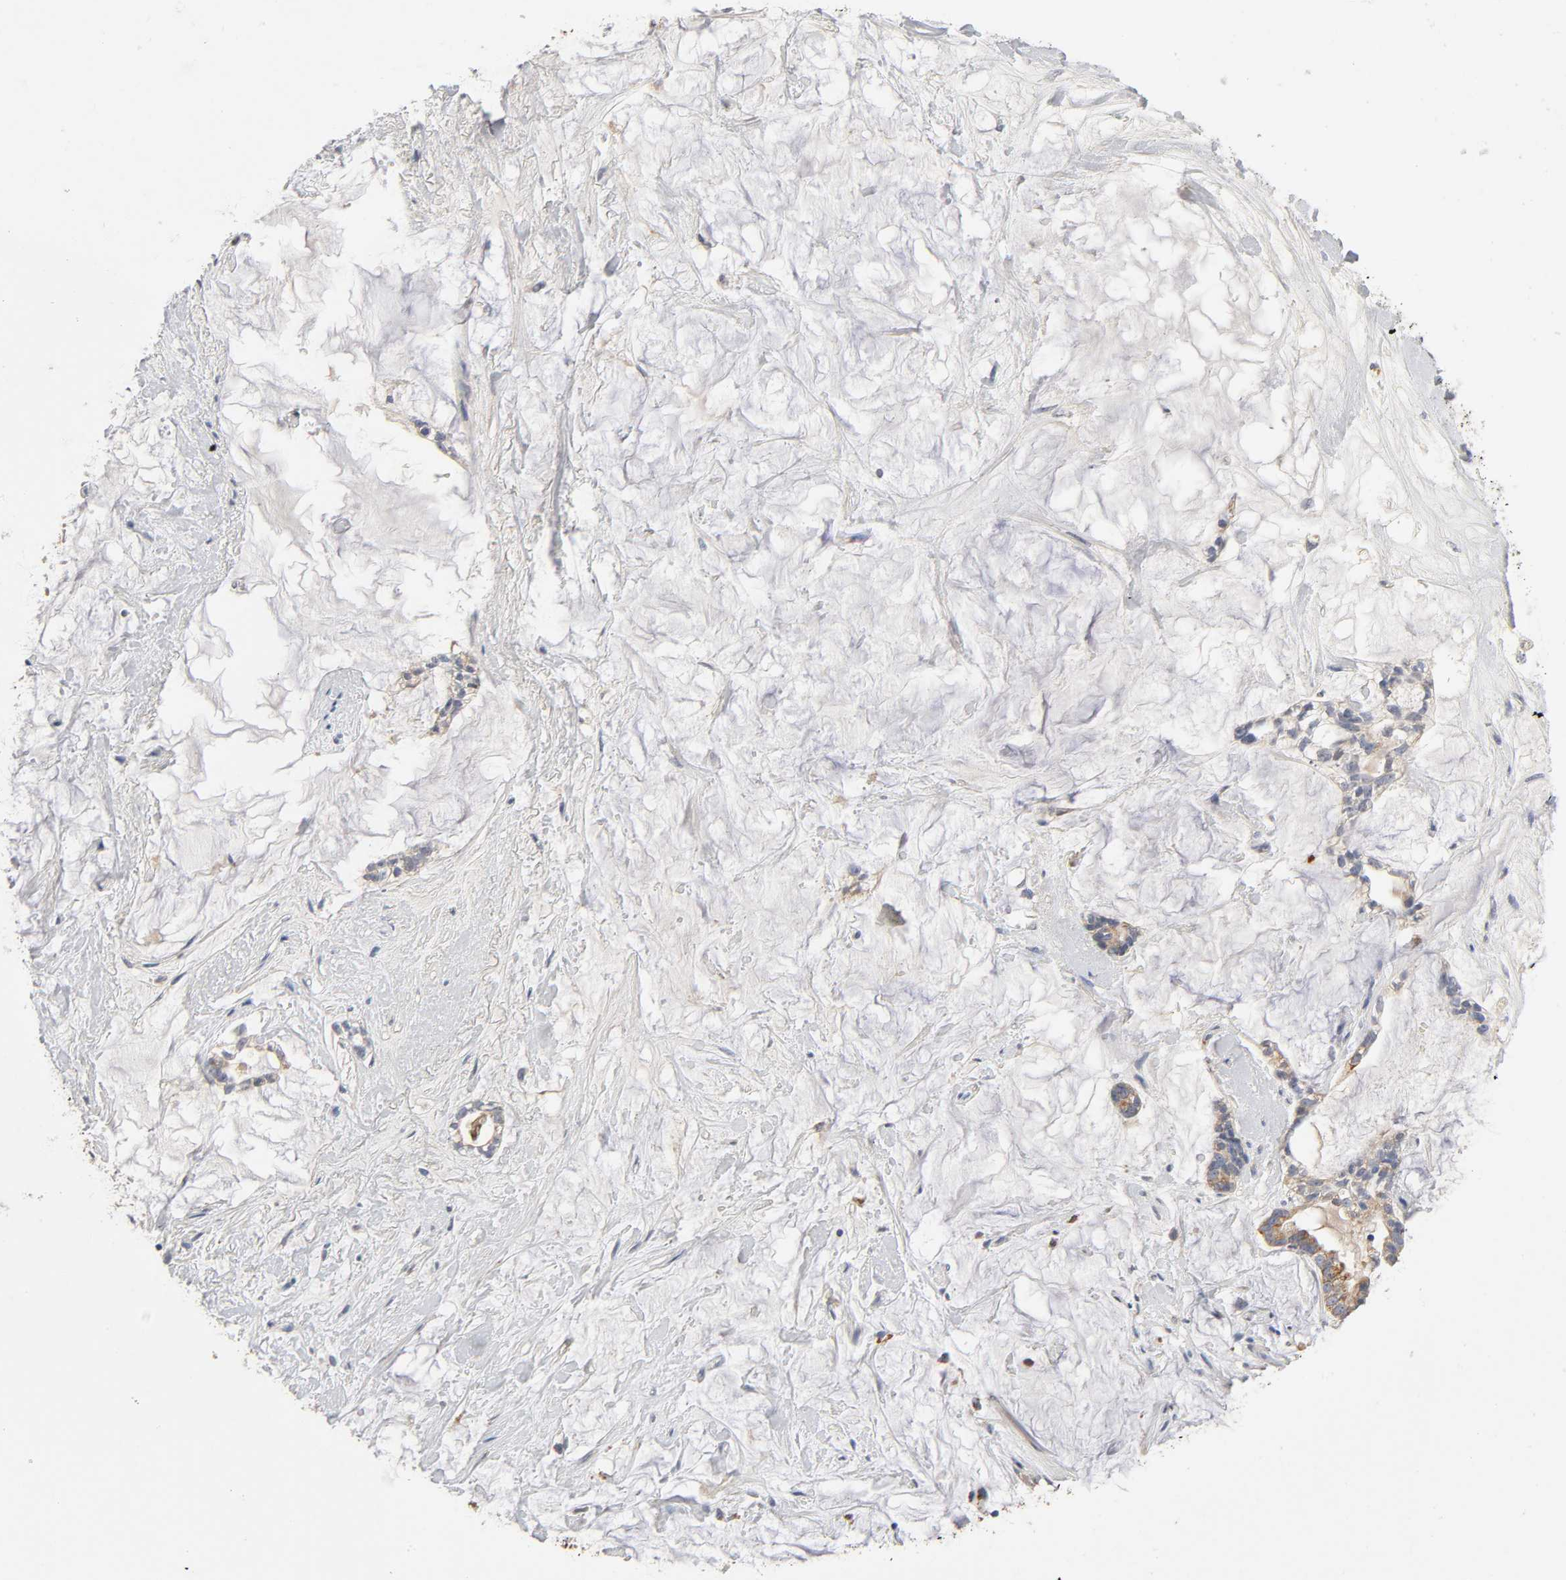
{"staining": {"intensity": "moderate", "quantity": ">75%", "location": "cytoplasmic/membranous"}, "tissue": "pancreatic cancer", "cell_type": "Tumor cells", "image_type": "cancer", "snomed": [{"axis": "morphology", "description": "Adenocarcinoma, NOS"}, {"axis": "topography", "description": "Pancreas"}], "caption": "Approximately >75% of tumor cells in human pancreatic adenocarcinoma show moderate cytoplasmic/membranous protein positivity as visualized by brown immunohistochemical staining.", "gene": "ISG15", "patient": {"sex": "female", "age": 73}}